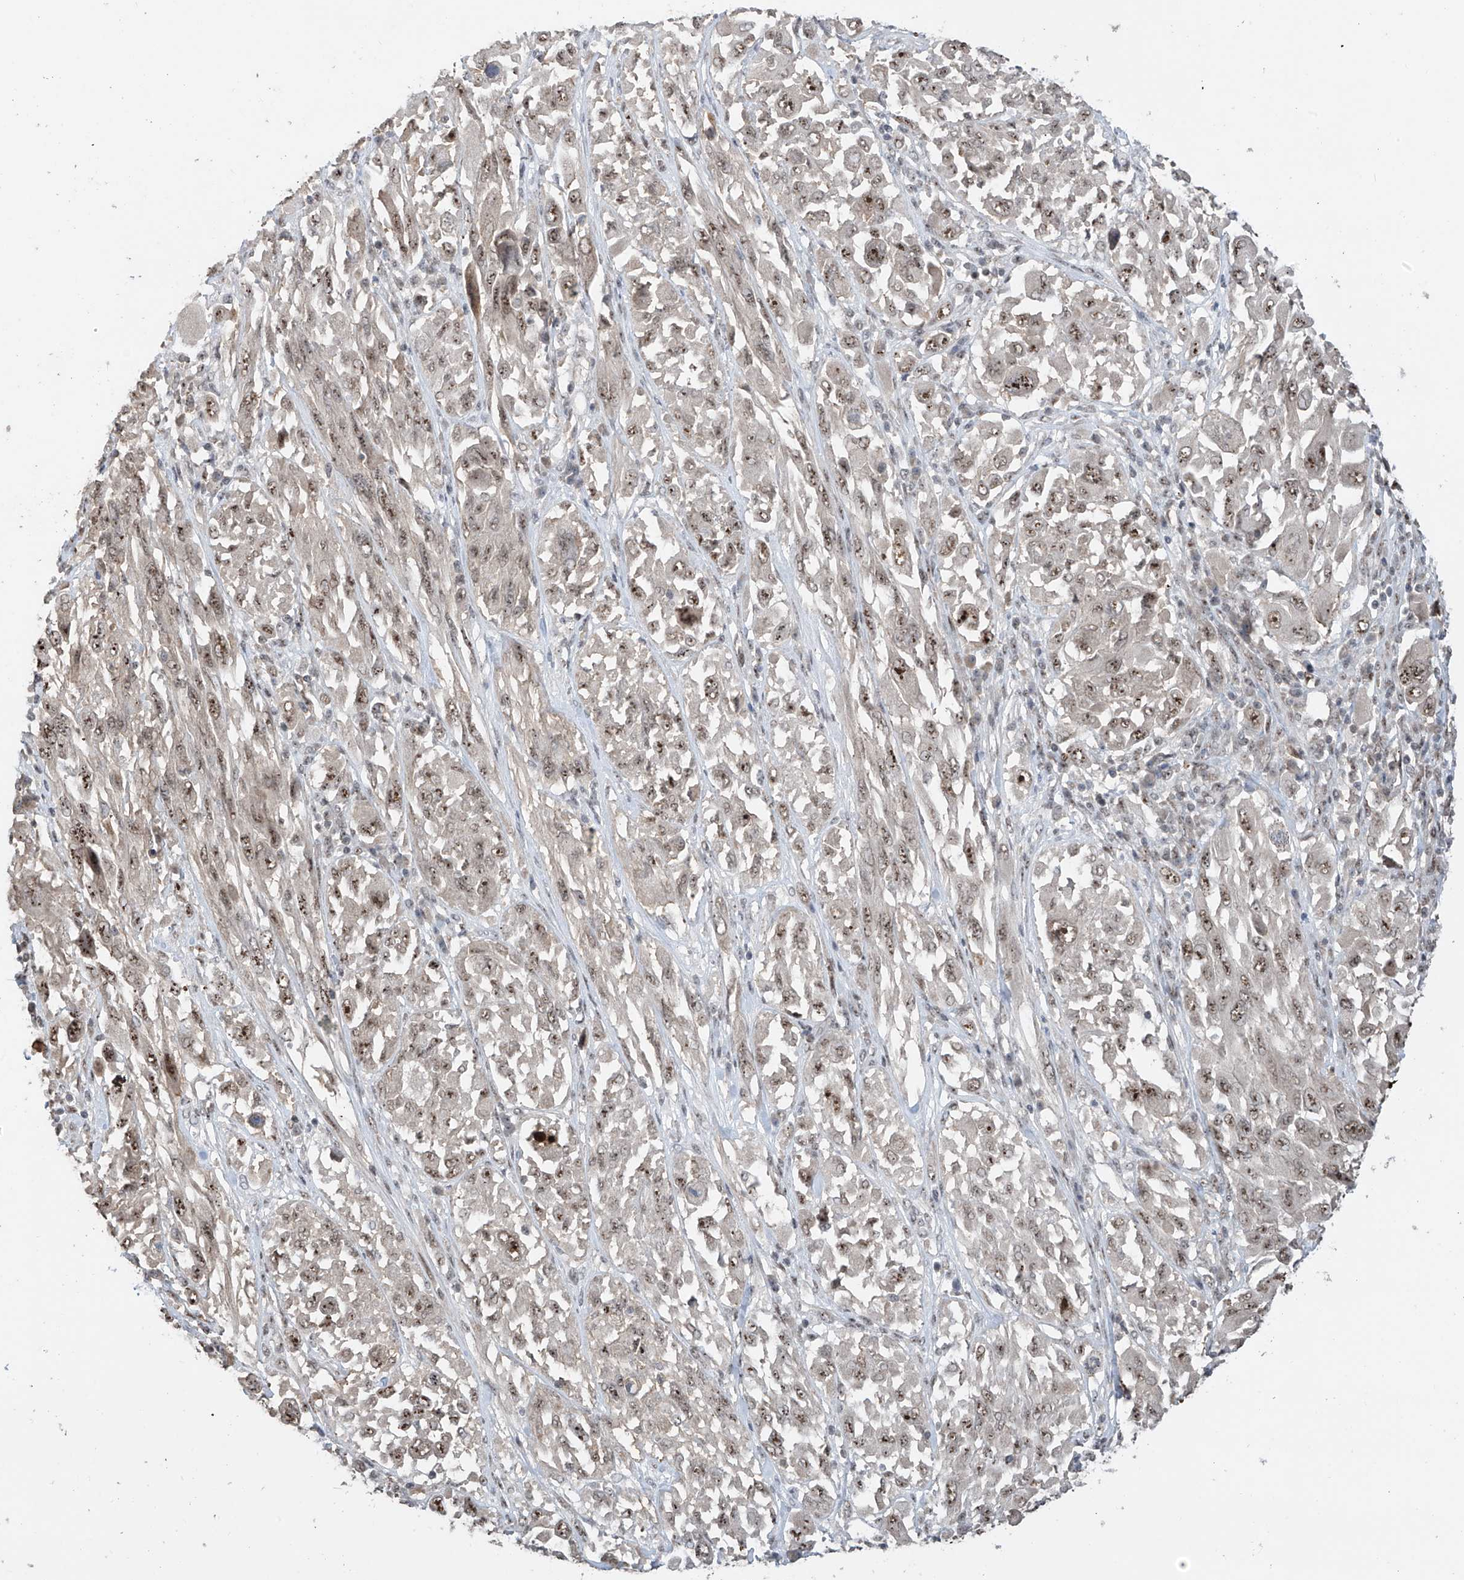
{"staining": {"intensity": "moderate", "quantity": "25%-75%", "location": "nuclear"}, "tissue": "melanoma", "cell_type": "Tumor cells", "image_type": "cancer", "snomed": [{"axis": "morphology", "description": "Malignant melanoma, NOS"}, {"axis": "topography", "description": "Skin"}], "caption": "Melanoma was stained to show a protein in brown. There is medium levels of moderate nuclear staining in about 25%-75% of tumor cells.", "gene": "C1orf131", "patient": {"sex": "female", "age": 91}}